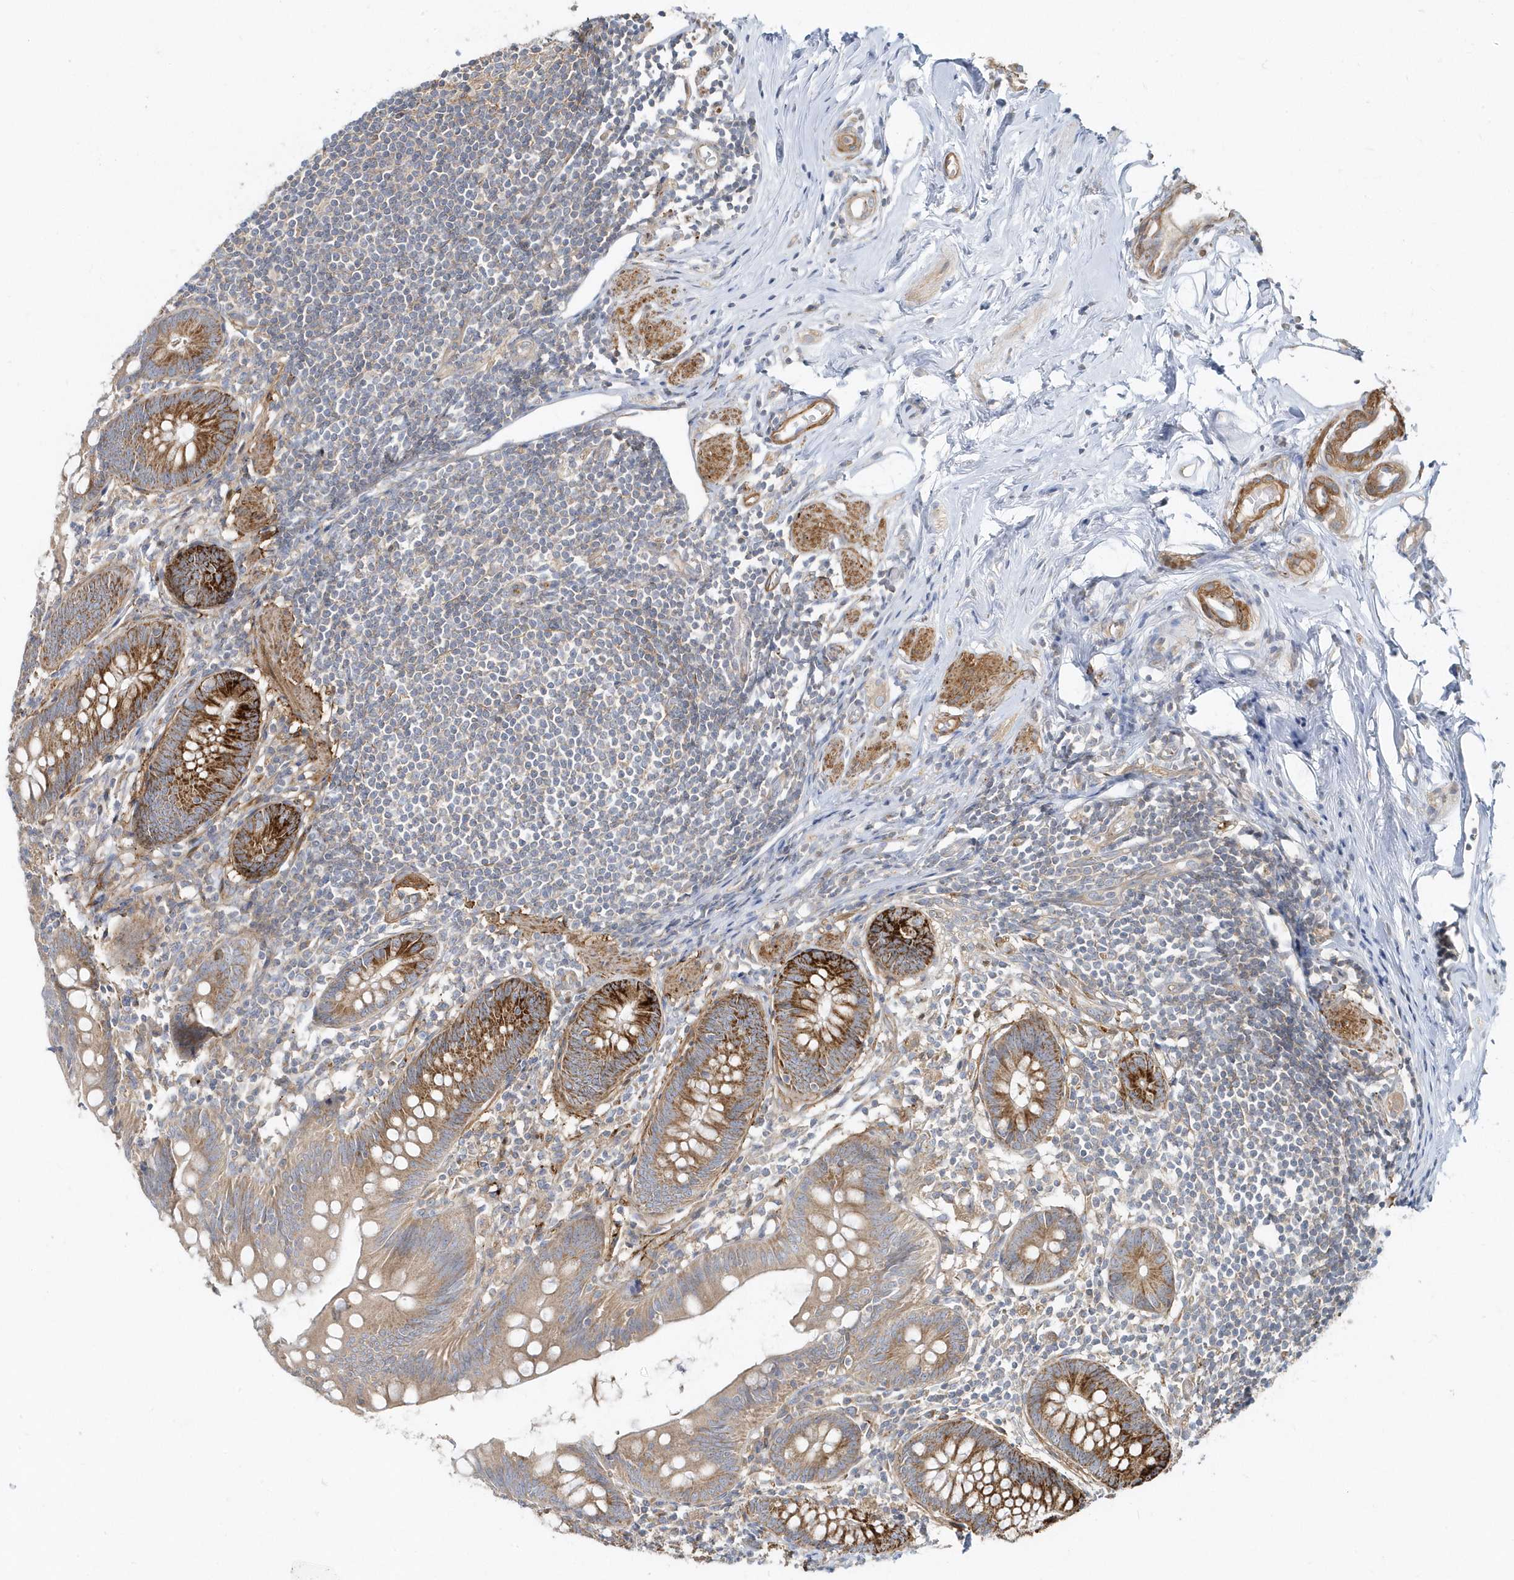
{"staining": {"intensity": "moderate", "quantity": "25%-75%", "location": "cytoplasmic/membranous"}, "tissue": "appendix", "cell_type": "Glandular cells", "image_type": "normal", "snomed": [{"axis": "morphology", "description": "Normal tissue, NOS"}, {"axis": "topography", "description": "Appendix"}], "caption": "A medium amount of moderate cytoplasmic/membranous staining is appreciated in about 25%-75% of glandular cells in unremarkable appendix. The protein of interest is stained brown, and the nuclei are stained in blue (DAB IHC with brightfield microscopy, high magnification).", "gene": "LEXM", "patient": {"sex": "female", "age": 62}}